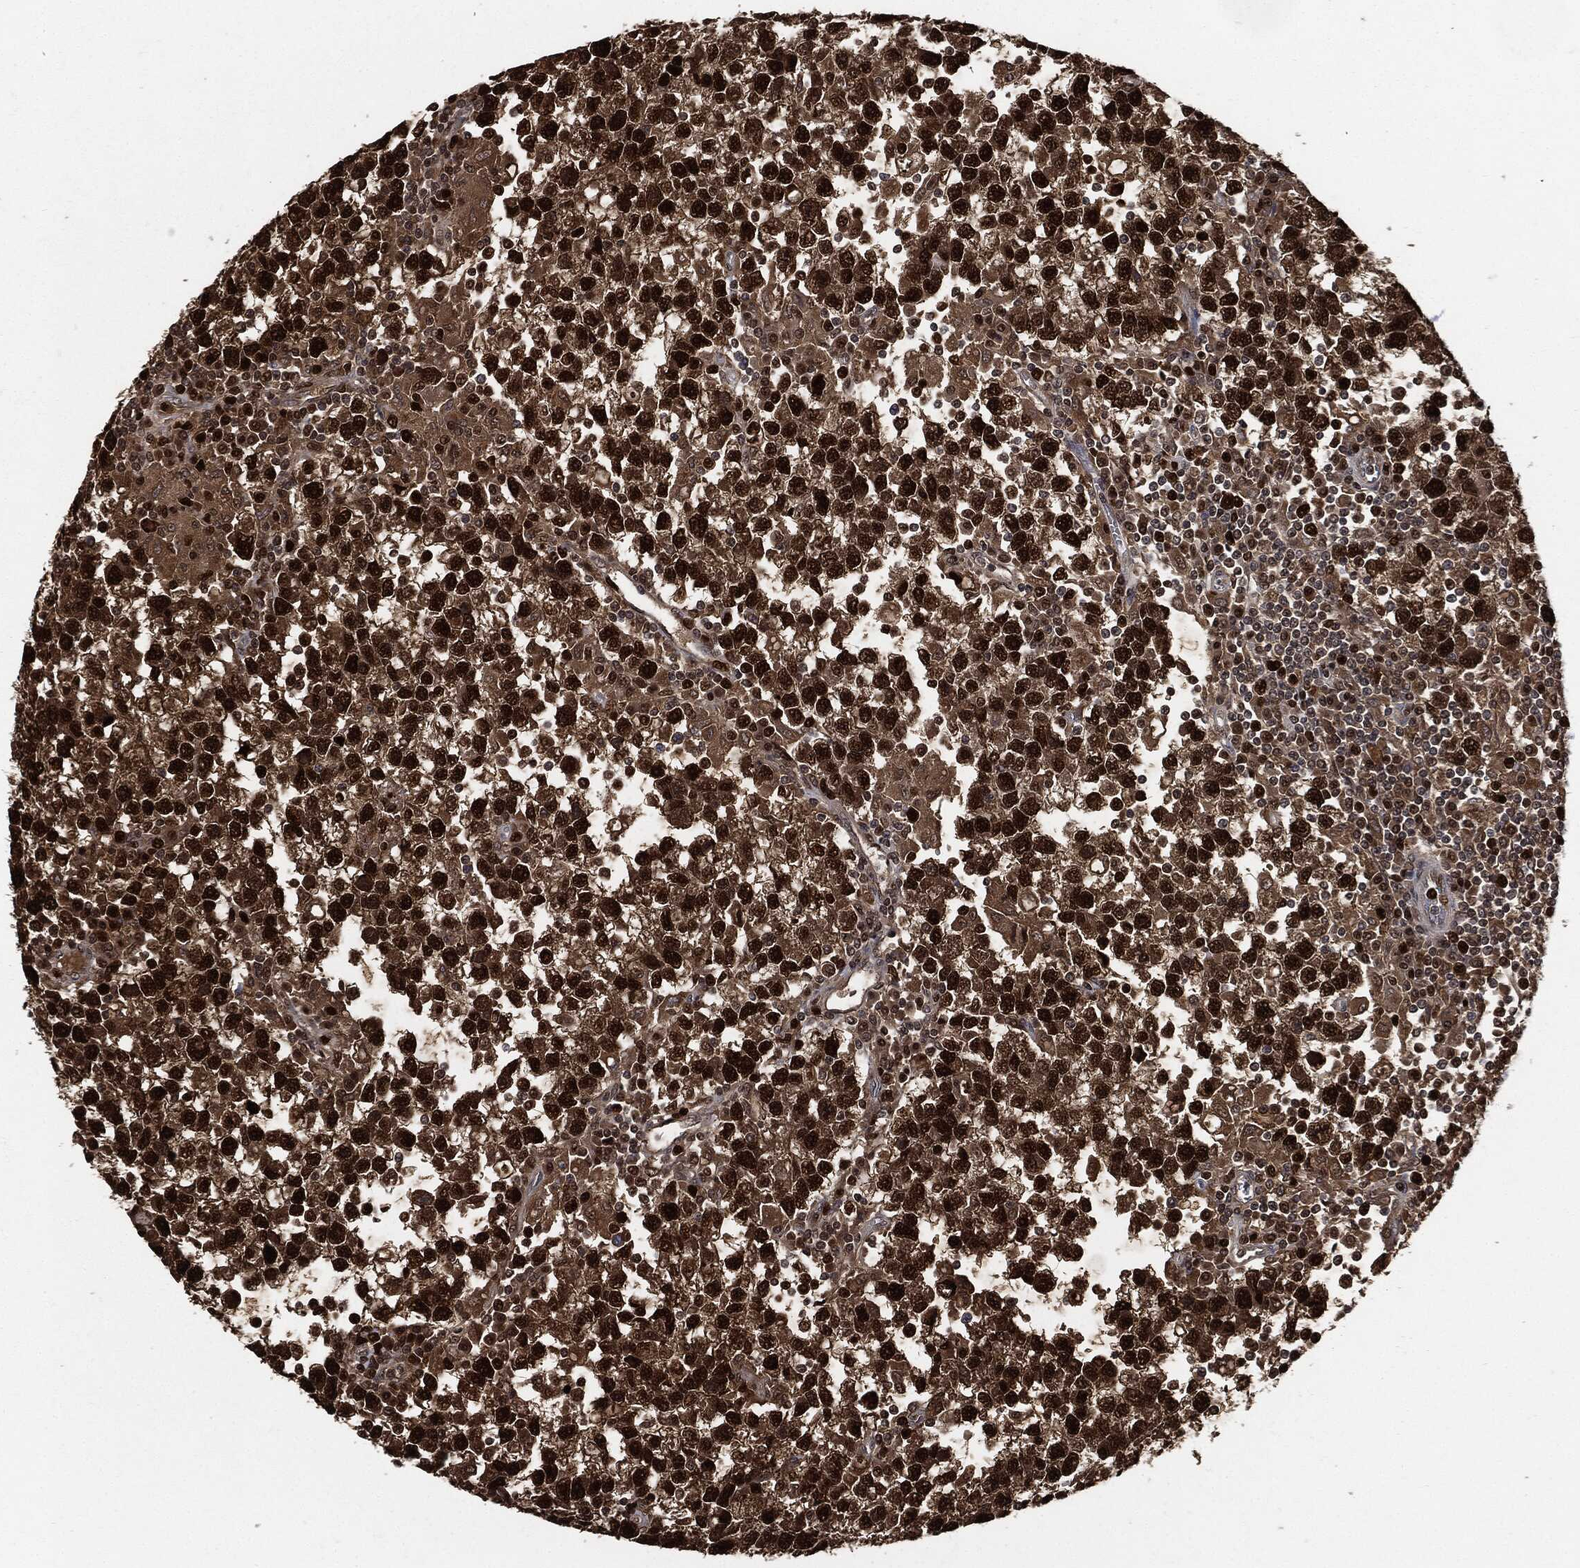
{"staining": {"intensity": "strong", "quantity": ">75%", "location": "nuclear"}, "tissue": "testis cancer", "cell_type": "Tumor cells", "image_type": "cancer", "snomed": [{"axis": "morphology", "description": "Seminoma, NOS"}, {"axis": "topography", "description": "Testis"}], "caption": "Testis cancer was stained to show a protein in brown. There is high levels of strong nuclear positivity in about >75% of tumor cells.", "gene": "PCNA", "patient": {"sex": "male", "age": 47}}